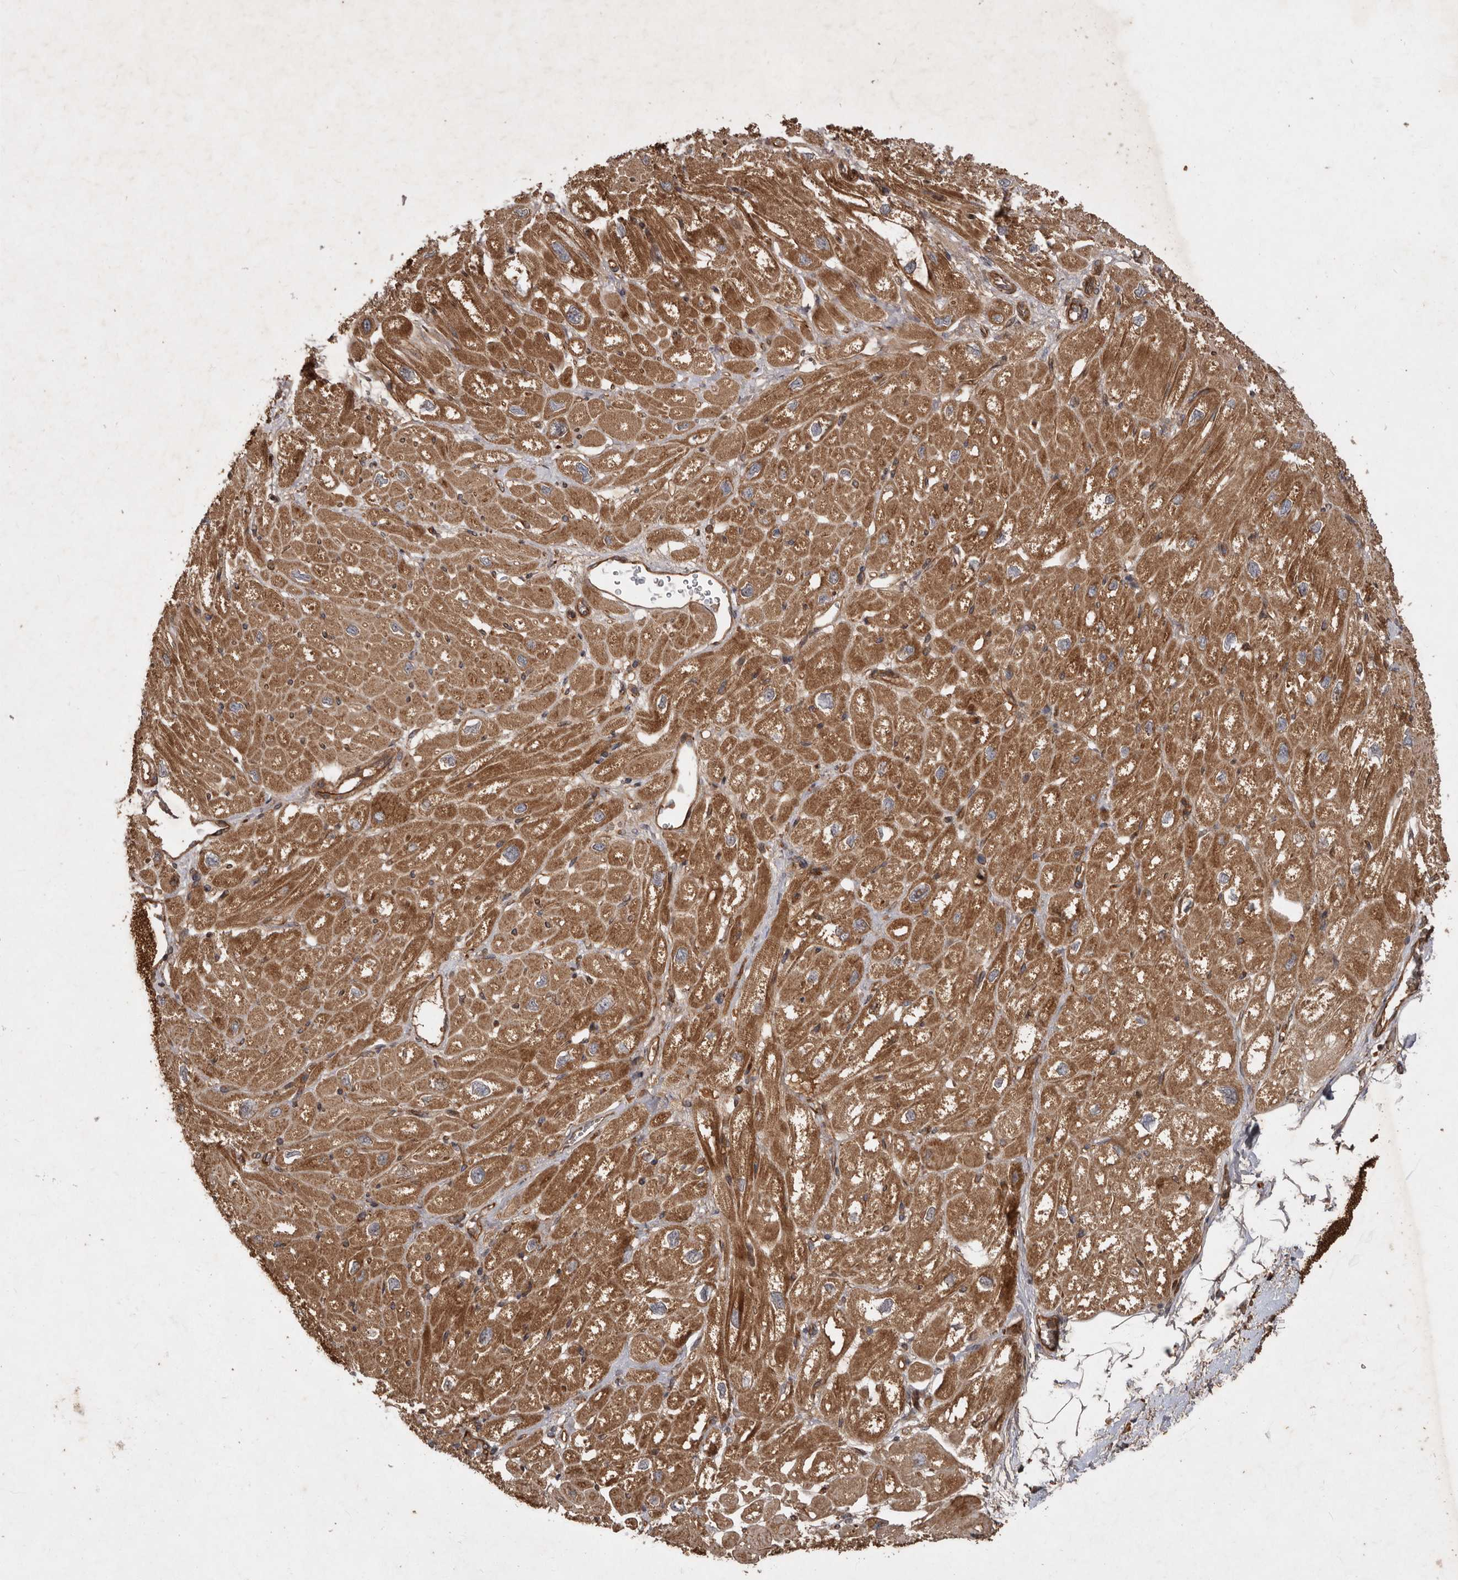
{"staining": {"intensity": "moderate", "quantity": ">75%", "location": "cytoplasmic/membranous"}, "tissue": "heart muscle", "cell_type": "Cardiomyocytes", "image_type": "normal", "snomed": [{"axis": "morphology", "description": "Normal tissue, NOS"}, {"axis": "topography", "description": "Heart"}], "caption": "The micrograph displays staining of unremarkable heart muscle, revealing moderate cytoplasmic/membranous protein positivity (brown color) within cardiomyocytes.", "gene": "STK36", "patient": {"sex": "male", "age": 50}}